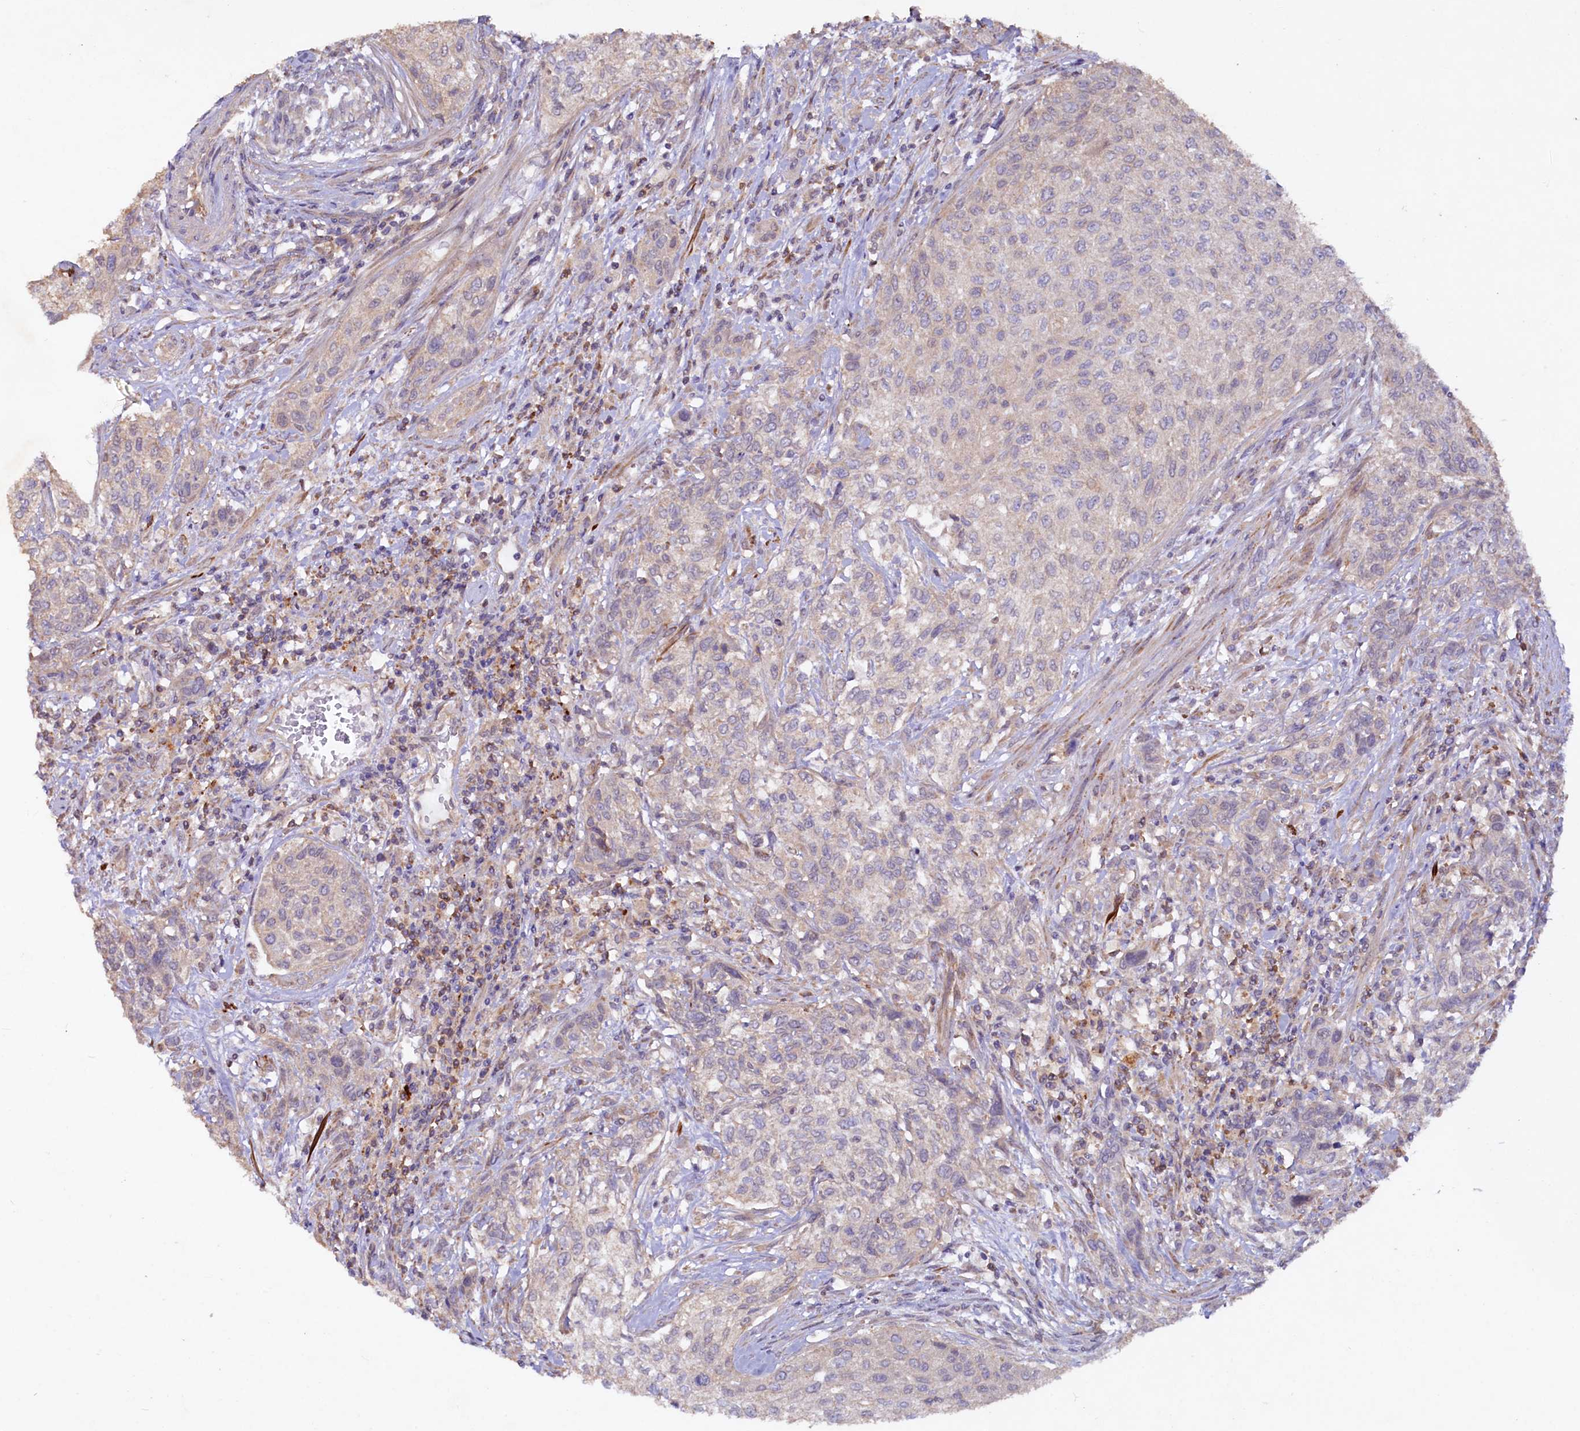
{"staining": {"intensity": "negative", "quantity": "none", "location": "none"}, "tissue": "urothelial cancer", "cell_type": "Tumor cells", "image_type": "cancer", "snomed": [{"axis": "morphology", "description": "Normal tissue, NOS"}, {"axis": "morphology", "description": "Urothelial carcinoma, NOS"}, {"axis": "topography", "description": "Urinary bladder"}, {"axis": "topography", "description": "Peripheral nerve tissue"}], "caption": "Photomicrograph shows no significant protein staining in tumor cells of transitional cell carcinoma.", "gene": "ETFBKMT", "patient": {"sex": "male", "age": 35}}